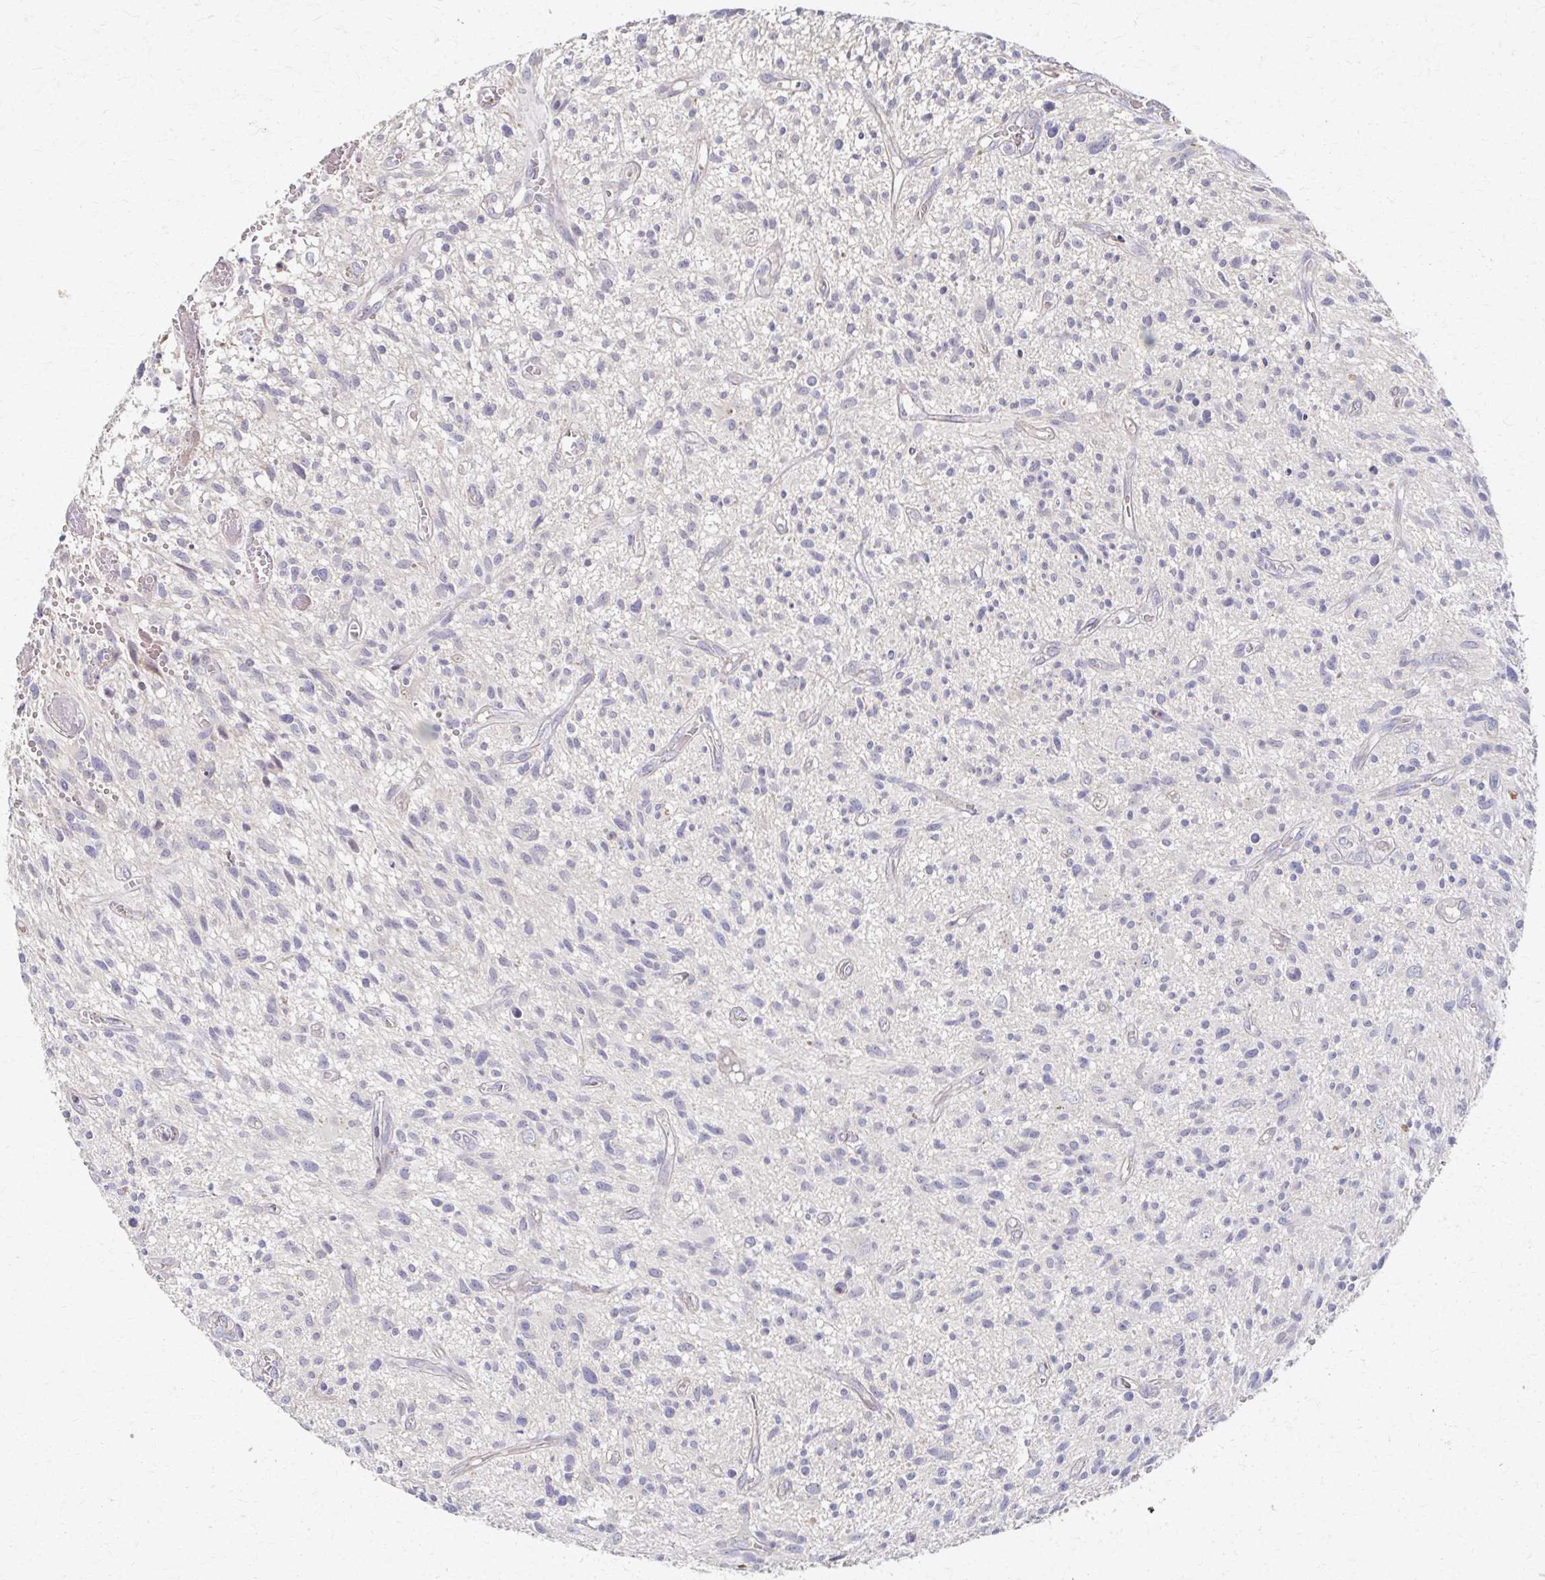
{"staining": {"intensity": "negative", "quantity": "none", "location": "none"}, "tissue": "glioma", "cell_type": "Tumor cells", "image_type": "cancer", "snomed": [{"axis": "morphology", "description": "Glioma, malignant, High grade"}, {"axis": "topography", "description": "Brain"}], "caption": "An image of human glioma is negative for staining in tumor cells. Nuclei are stained in blue.", "gene": "EOLA2", "patient": {"sex": "male", "age": 75}}